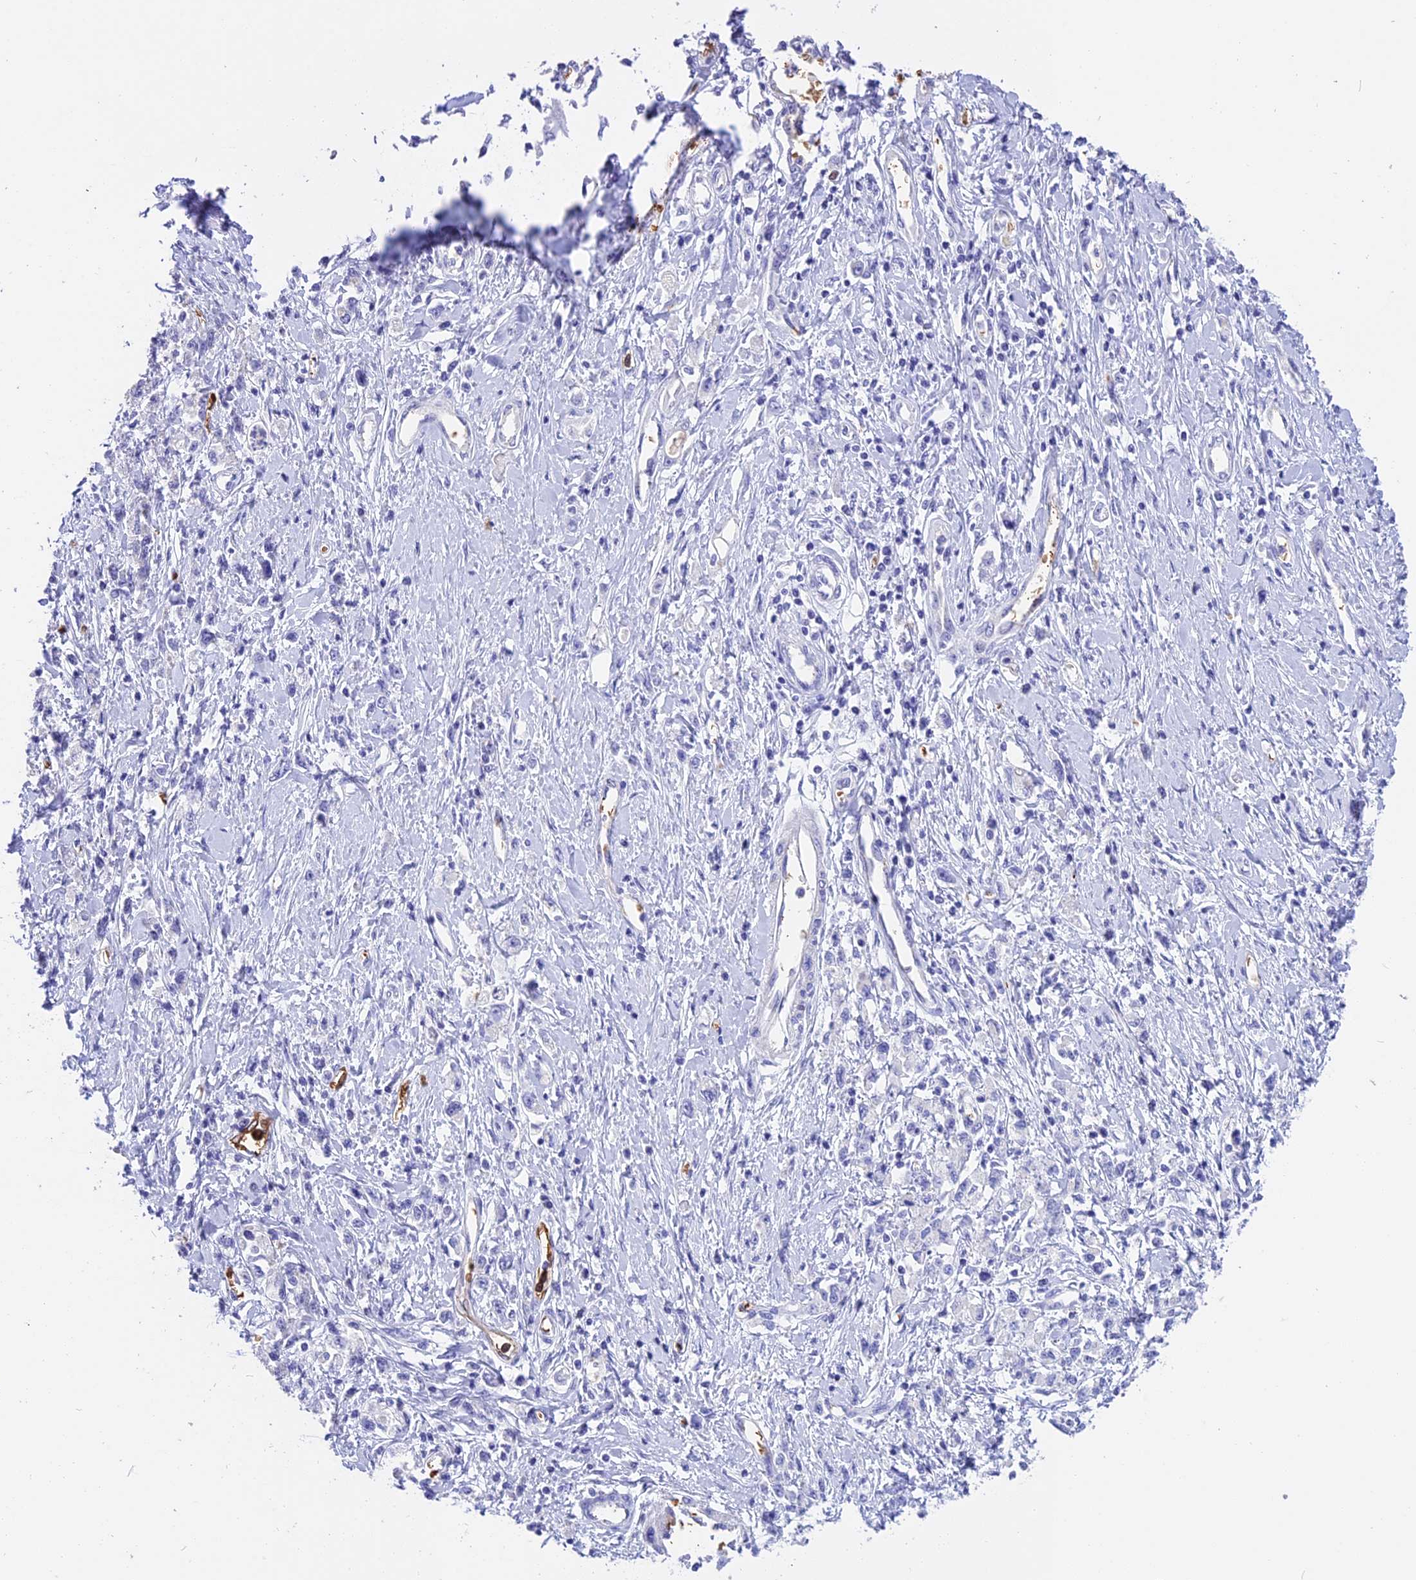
{"staining": {"intensity": "negative", "quantity": "none", "location": "none"}, "tissue": "stomach cancer", "cell_type": "Tumor cells", "image_type": "cancer", "snomed": [{"axis": "morphology", "description": "Adenocarcinoma, NOS"}, {"axis": "topography", "description": "Stomach"}], "caption": "IHC photomicrograph of neoplastic tissue: human stomach cancer stained with DAB displays no significant protein positivity in tumor cells.", "gene": "TNNC2", "patient": {"sex": "female", "age": 76}}